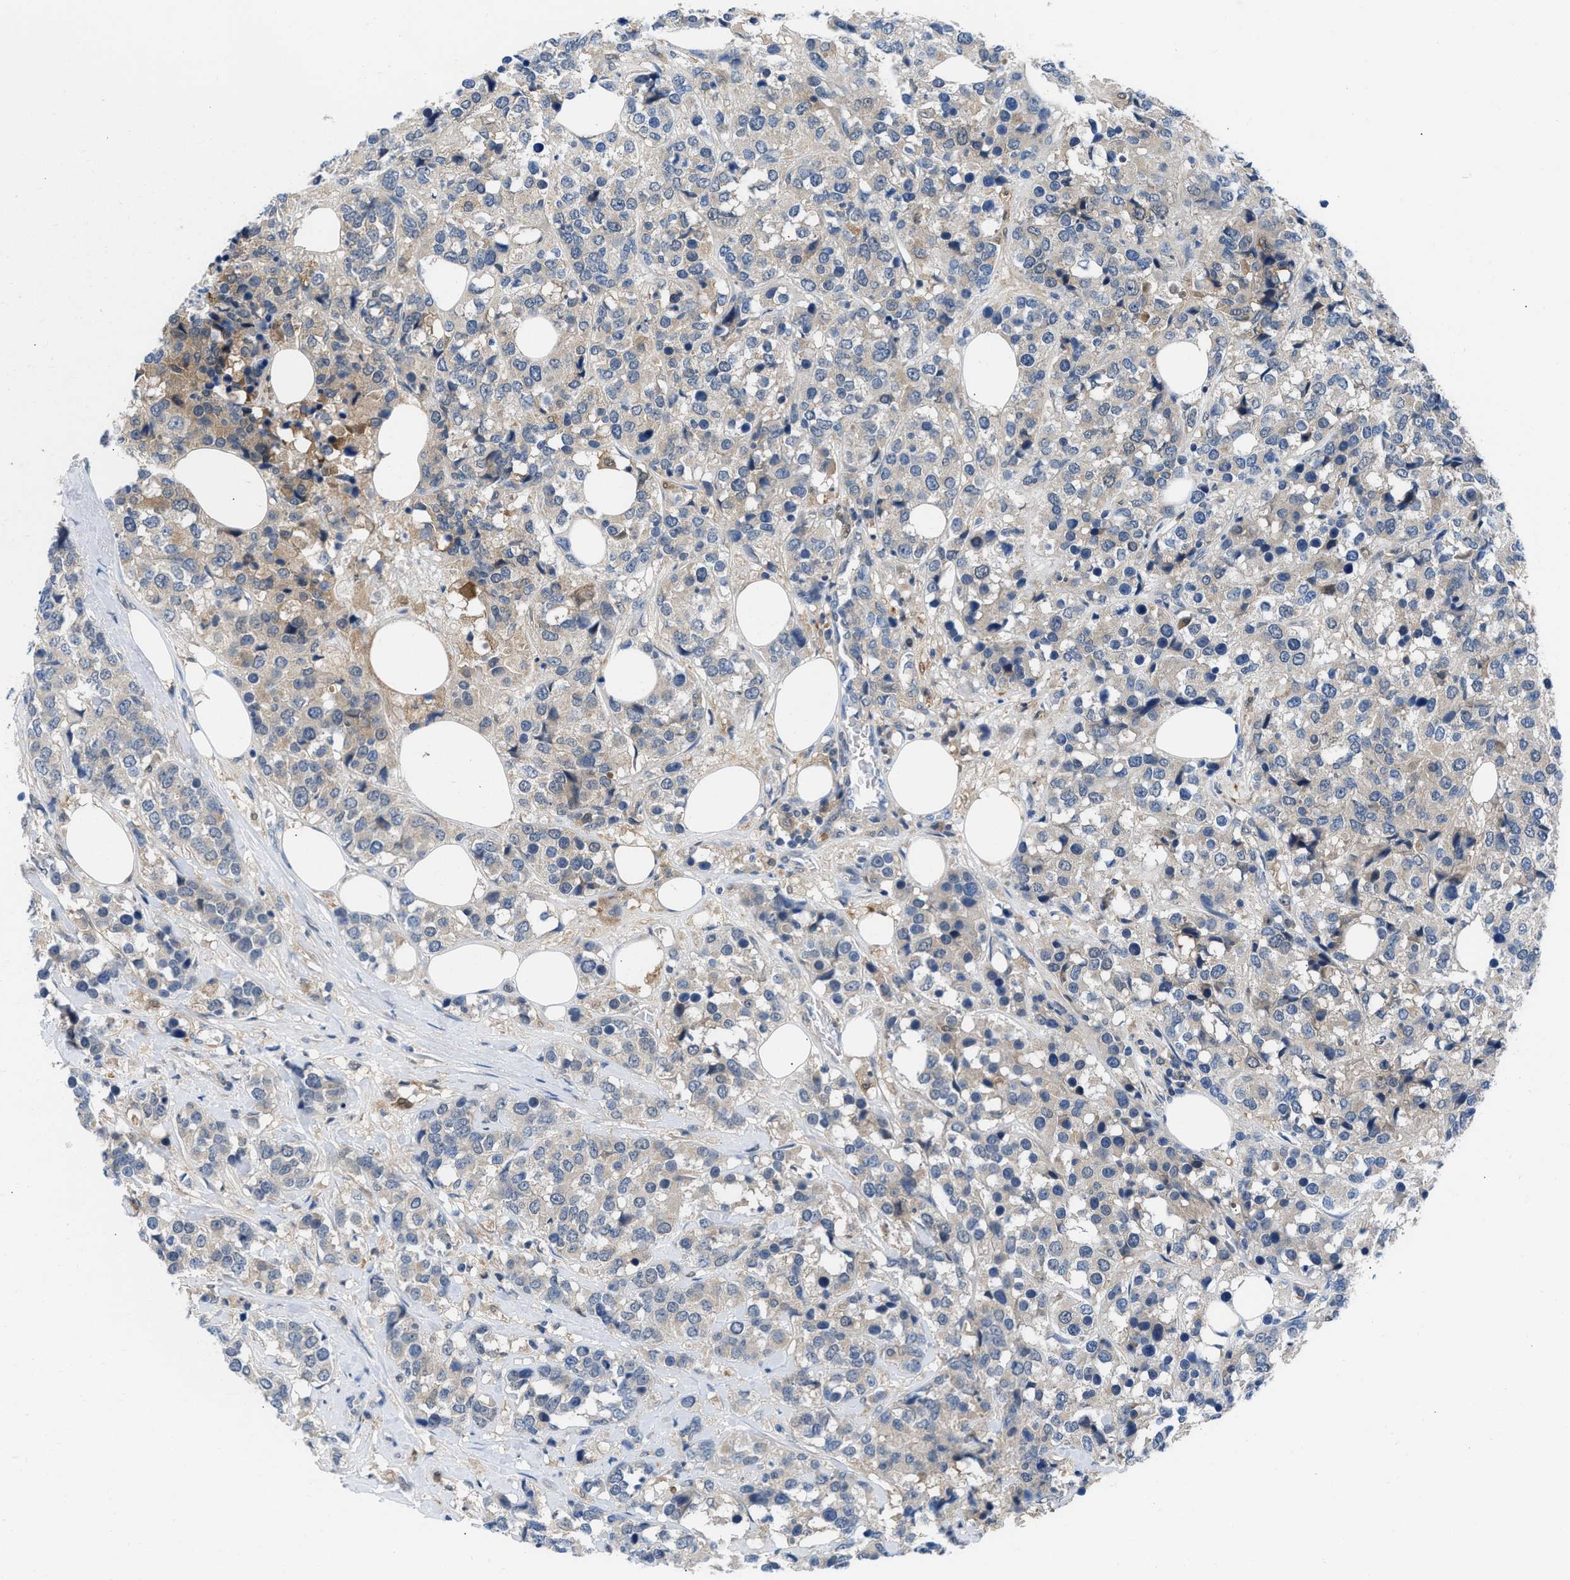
{"staining": {"intensity": "weak", "quantity": "<25%", "location": "cytoplasmic/membranous"}, "tissue": "breast cancer", "cell_type": "Tumor cells", "image_type": "cancer", "snomed": [{"axis": "morphology", "description": "Lobular carcinoma"}, {"axis": "topography", "description": "Breast"}], "caption": "The image demonstrates no staining of tumor cells in breast cancer (lobular carcinoma). (Immunohistochemistry (ihc), brightfield microscopy, high magnification).", "gene": "CBR1", "patient": {"sex": "female", "age": 59}}